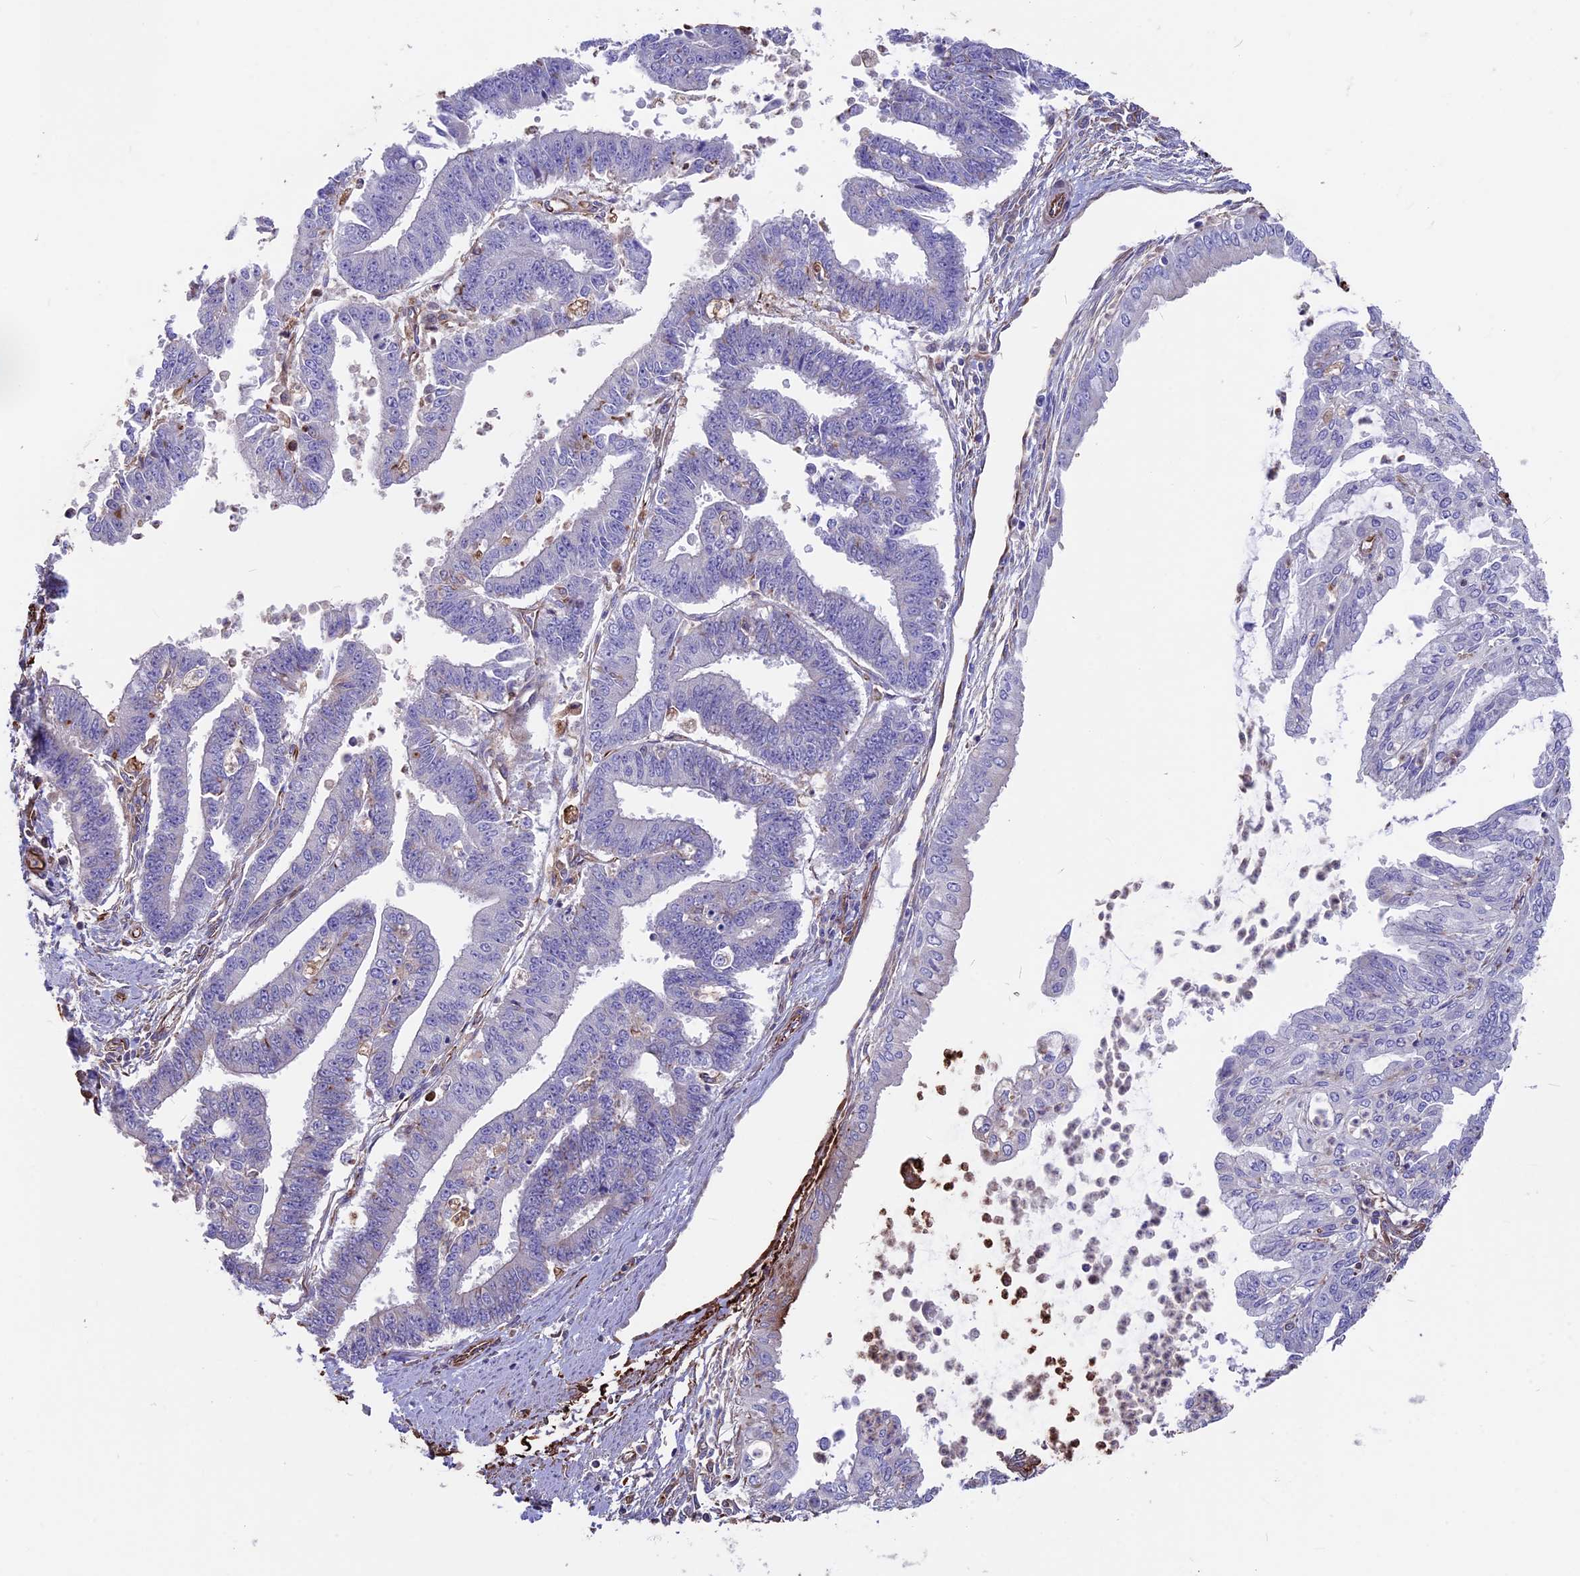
{"staining": {"intensity": "negative", "quantity": "none", "location": "none"}, "tissue": "endometrial cancer", "cell_type": "Tumor cells", "image_type": "cancer", "snomed": [{"axis": "morphology", "description": "Adenocarcinoma, NOS"}, {"axis": "topography", "description": "Endometrium"}], "caption": "DAB immunohistochemical staining of human adenocarcinoma (endometrial) shows no significant positivity in tumor cells. (DAB (3,3'-diaminobenzidine) immunohistochemistry with hematoxylin counter stain).", "gene": "SEH1L", "patient": {"sex": "female", "age": 73}}